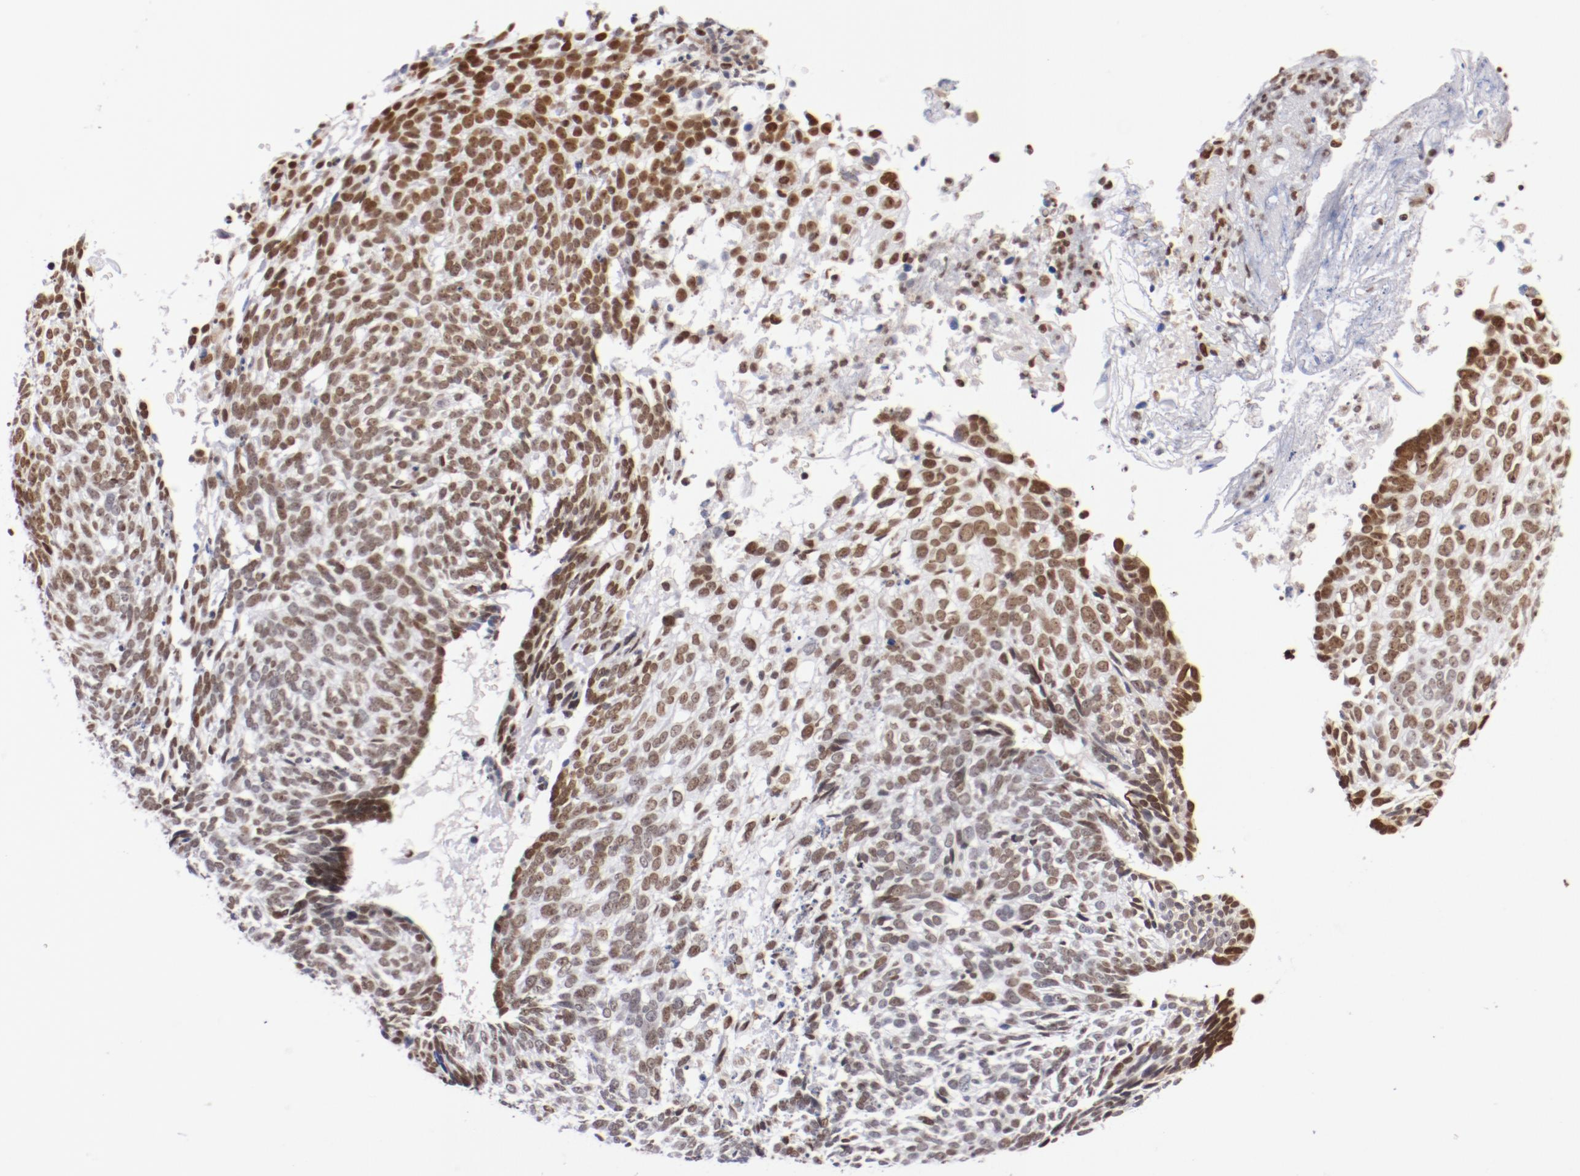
{"staining": {"intensity": "moderate", "quantity": ">75%", "location": "nuclear"}, "tissue": "skin cancer", "cell_type": "Tumor cells", "image_type": "cancer", "snomed": [{"axis": "morphology", "description": "Basal cell carcinoma"}, {"axis": "topography", "description": "Skin"}], "caption": "A high-resolution photomicrograph shows immunohistochemistry (IHC) staining of skin basal cell carcinoma, which displays moderate nuclear positivity in about >75% of tumor cells.", "gene": "IFI16", "patient": {"sex": "male", "age": 72}}